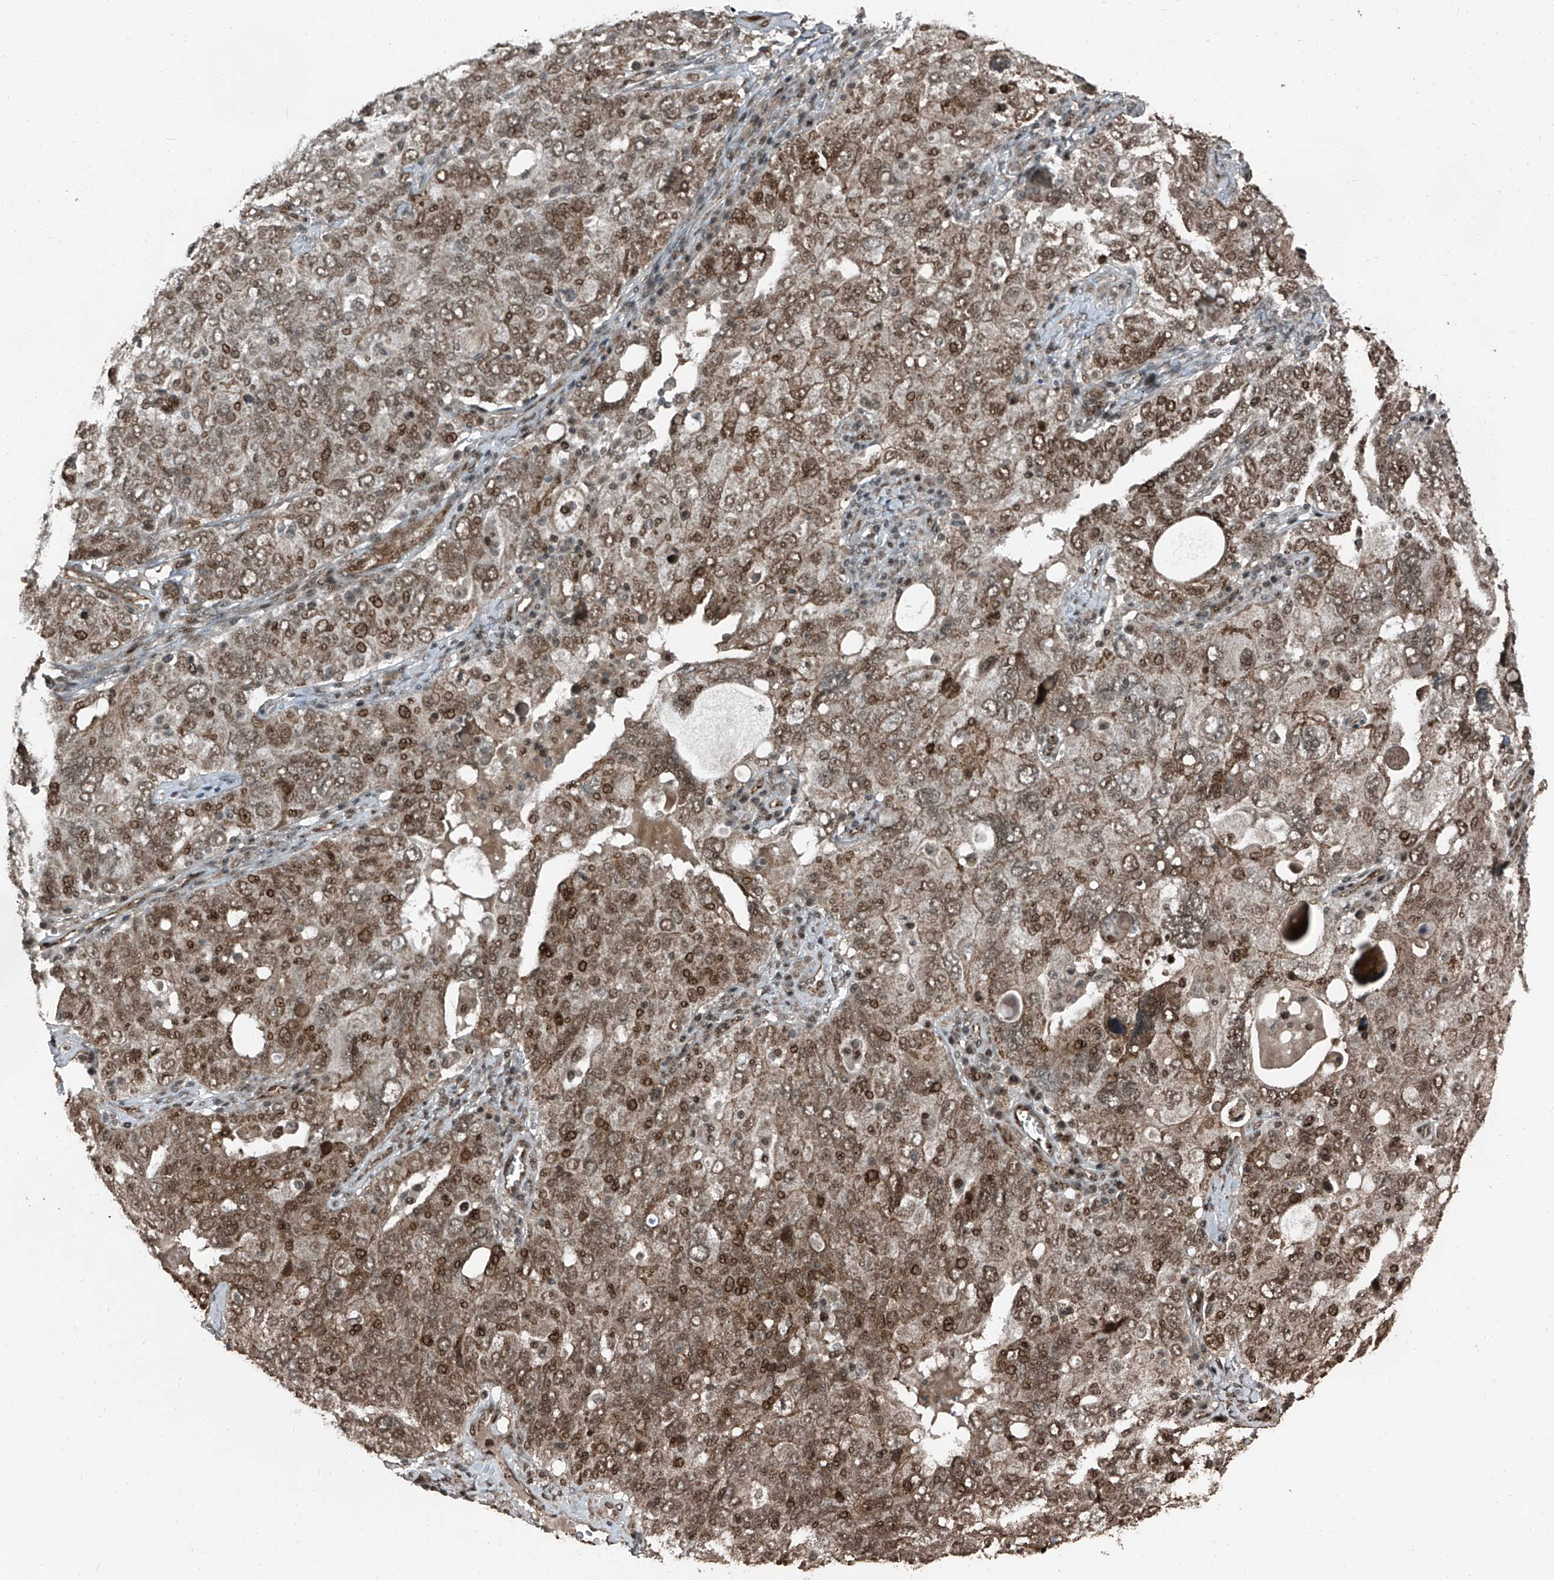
{"staining": {"intensity": "moderate", "quantity": ">75%", "location": "cytoplasmic/membranous,nuclear"}, "tissue": "ovarian cancer", "cell_type": "Tumor cells", "image_type": "cancer", "snomed": [{"axis": "morphology", "description": "Carcinoma, endometroid"}, {"axis": "topography", "description": "Ovary"}], "caption": "Moderate cytoplasmic/membranous and nuclear protein positivity is seen in about >75% of tumor cells in ovarian cancer (endometroid carcinoma). Using DAB (brown) and hematoxylin (blue) stains, captured at high magnification using brightfield microscopy.", "gene": "ZNF570", "patient": {"sex": "female", "age": 62}}